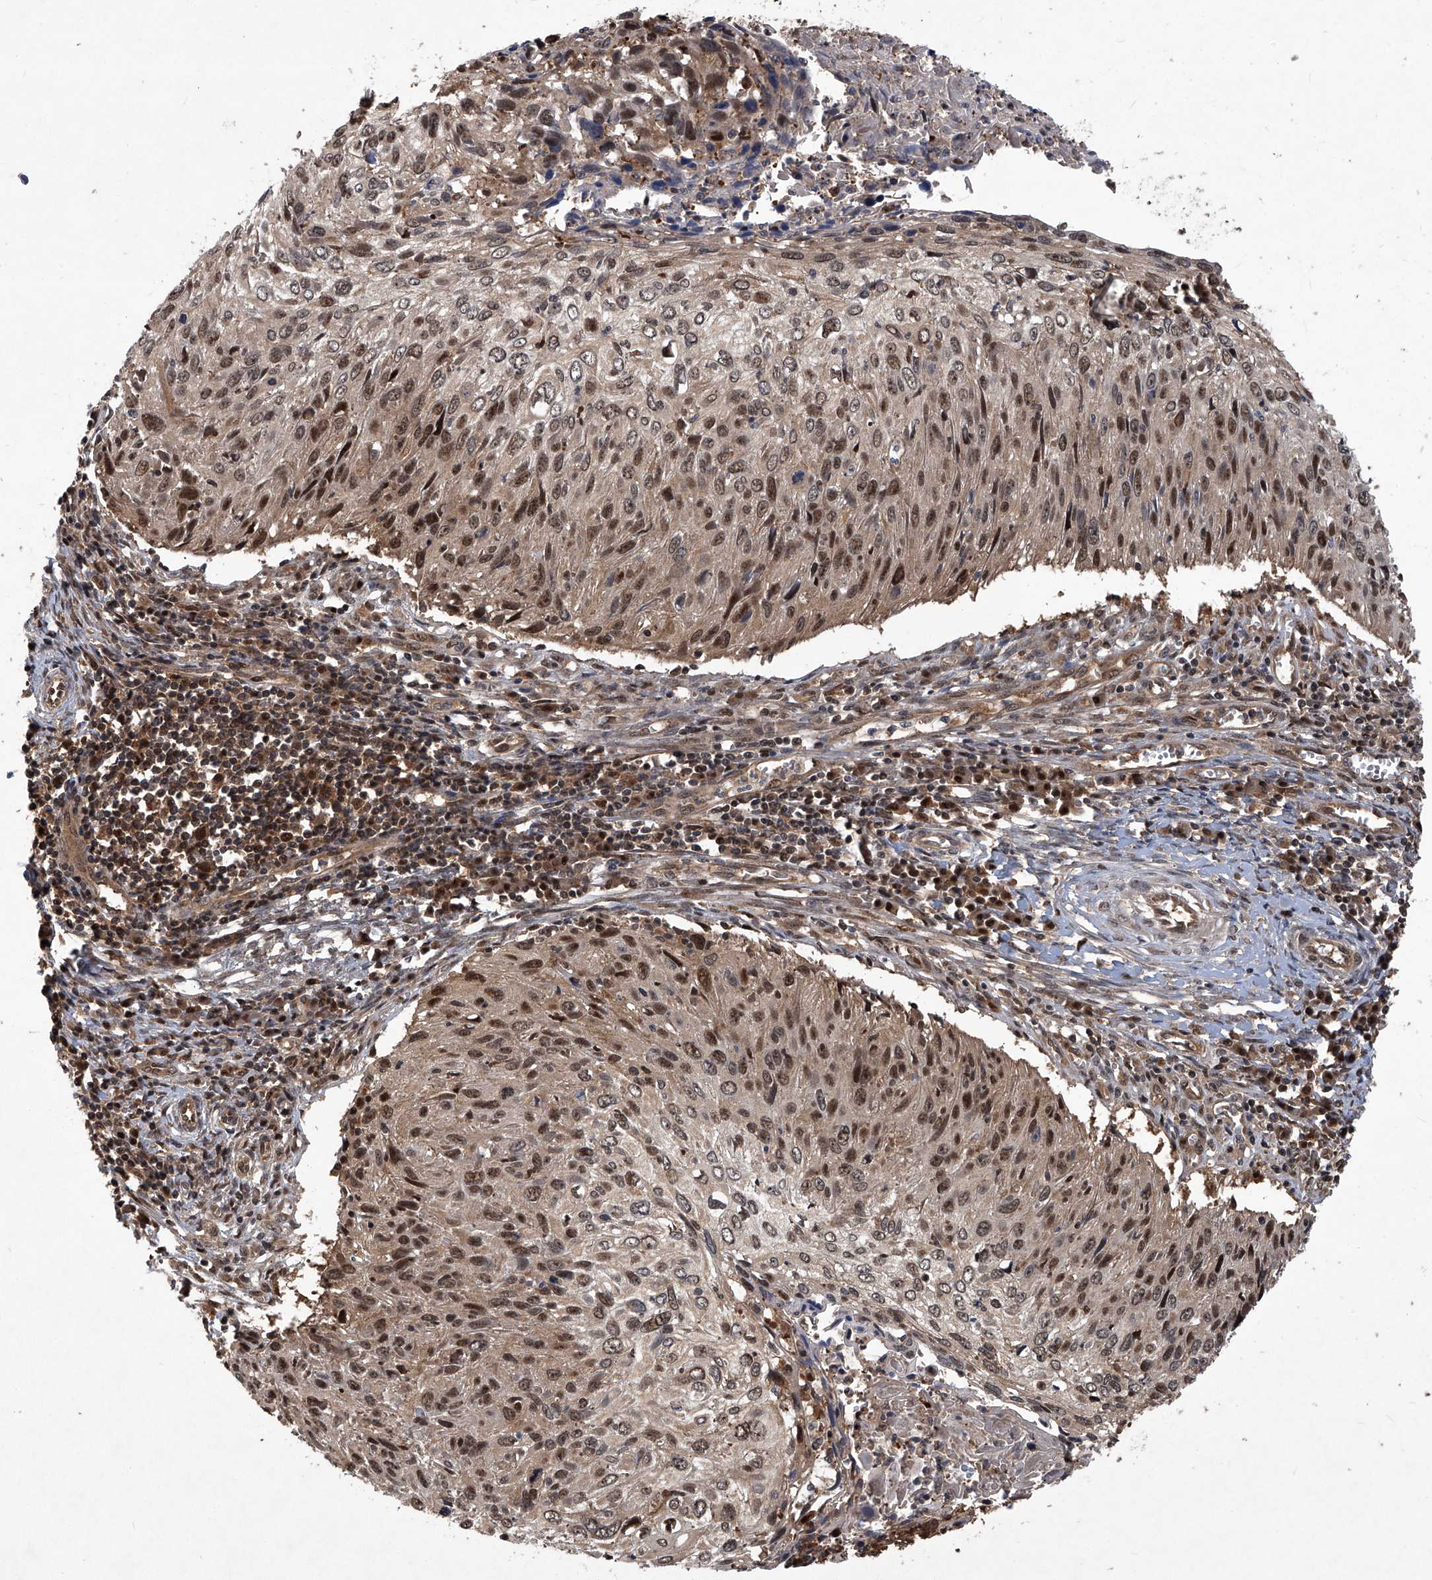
{"staining": {"intensity": "moderate", "quantity": ">75%", "location": "nuclear"}, "tissue": "cervical cancer", "cell_type": "Tumor cells", "image_type": "cancer", "snomed": [{"axis": "morphology", "description": "Squamous cell carcinoma, NOS"}, {"axis": "topography", "description": "Cervix"}], "caption": "Moderate nuclear staining is appreciated in approximately >75% of tumor cells in cervical squamous cell carcinoma. The staining was performed using DAB, with brown indicating positive protein expression. Nuclei are stained blue with hematoxylin.", "gene": "PSMB1", "patient": {"sex": "female", "age": 51}}